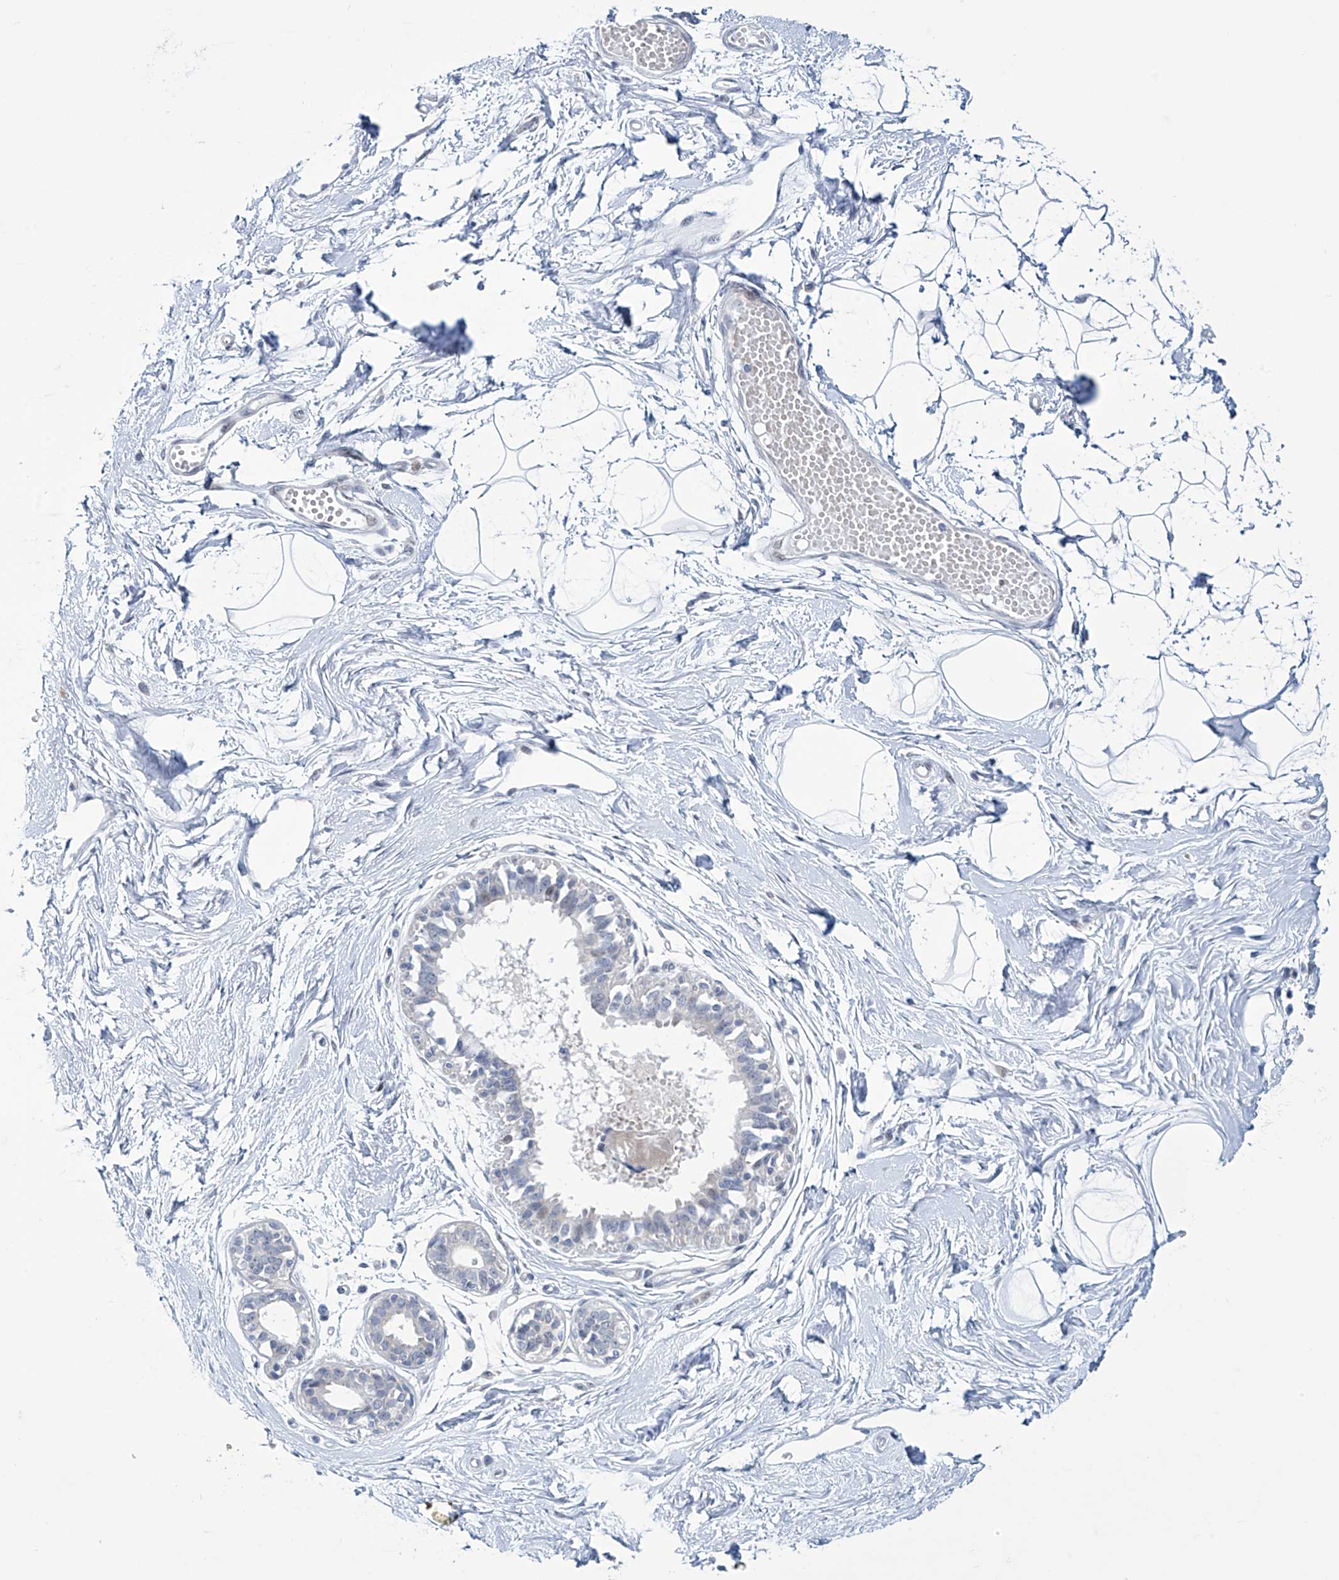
{"staining": {"intensity": "negative", "quantity": "none", "location": "none"}, "tissue": "breast", "cell_type": "Adipocytes", "image_type": "normal", "snomed": [{"axis": "morphology", "description": "Normal tissue, NOS"}, {"axis": "topography", "description": "Breast"}], "caption": "This is an IHC image of unremarkable breast. There is no staining in adipocytes.", "gene": "TRIM60", "patient": {"sex": "female", "age": 45}}